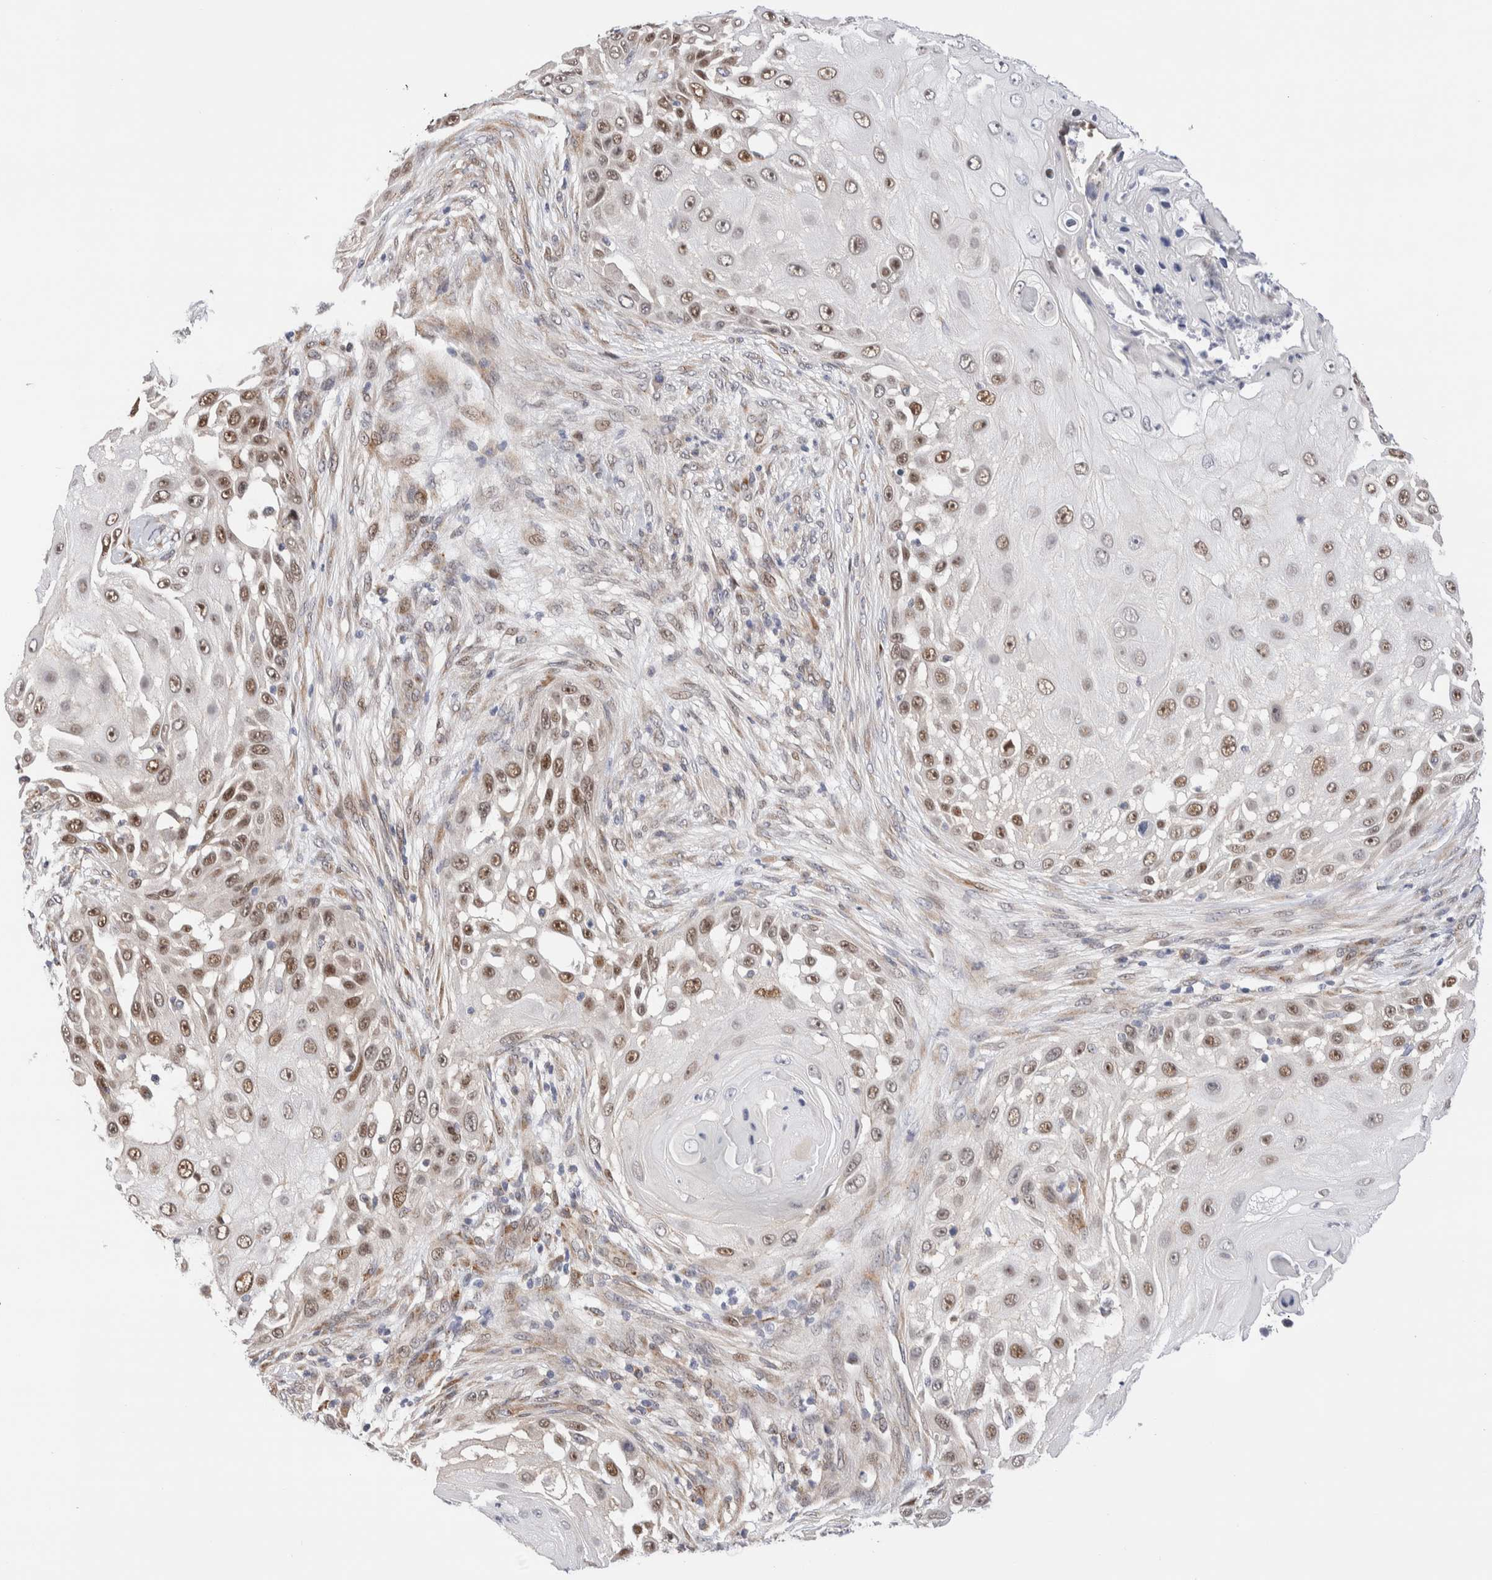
{"staining": {"intensity": "moderate", "quantity": "25%-75%", "location": "nuclear"}, "tissue": "skin cancer", "cell_type": "Tumor cells", "image_type": "cancer", "snomed": [{"axis": "morphology", "description": "Squamous cell carcinoma, NOS"}, {"axis": "topography", "description": "Skin"}], "caption": "Immunohistochemistry (IHC) (DAB) staining of skin cancer reveals moderate nuclear protein expression in approximately 25%-75% of tumor cells.", "gene": "NSMAF", "patient": {"sex": "female", "age": 44}}